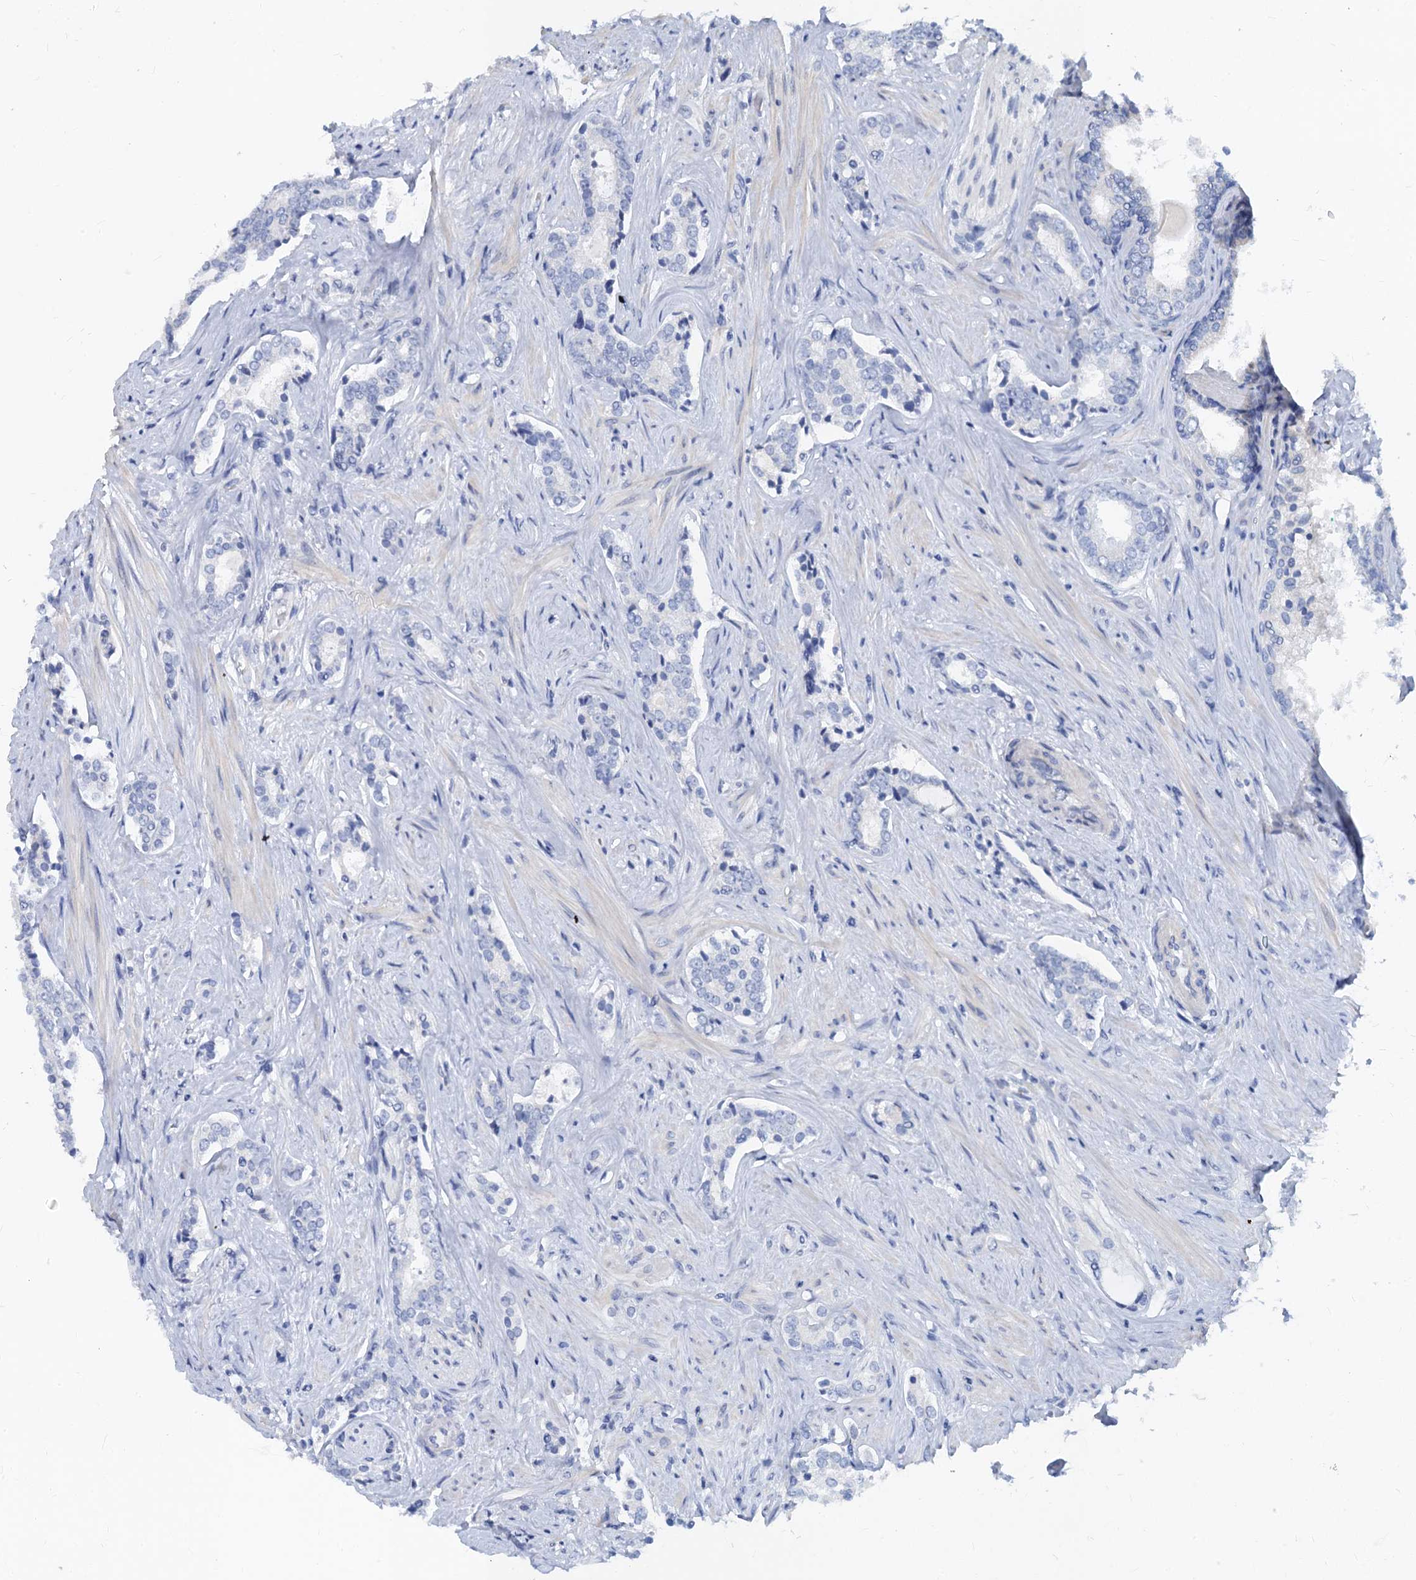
{"staining": {"intensity": "negative", "quantity": "none", "location": "none"}, "tissue": "prostate cancer", "cell_type": "Tumor cells", "image_type": "cancer", "snomed": [{"axis": "morphology", "description": "Adenocarcinoma, High grade"}, {"axis": "topography", "description": "Prostate"}], "caption": "Photomicrograph shows no significant protein positivity in tumor cells of prostate cancer.", "gene": "RBP3", "patient": {"sex": "male", "age": 63}}